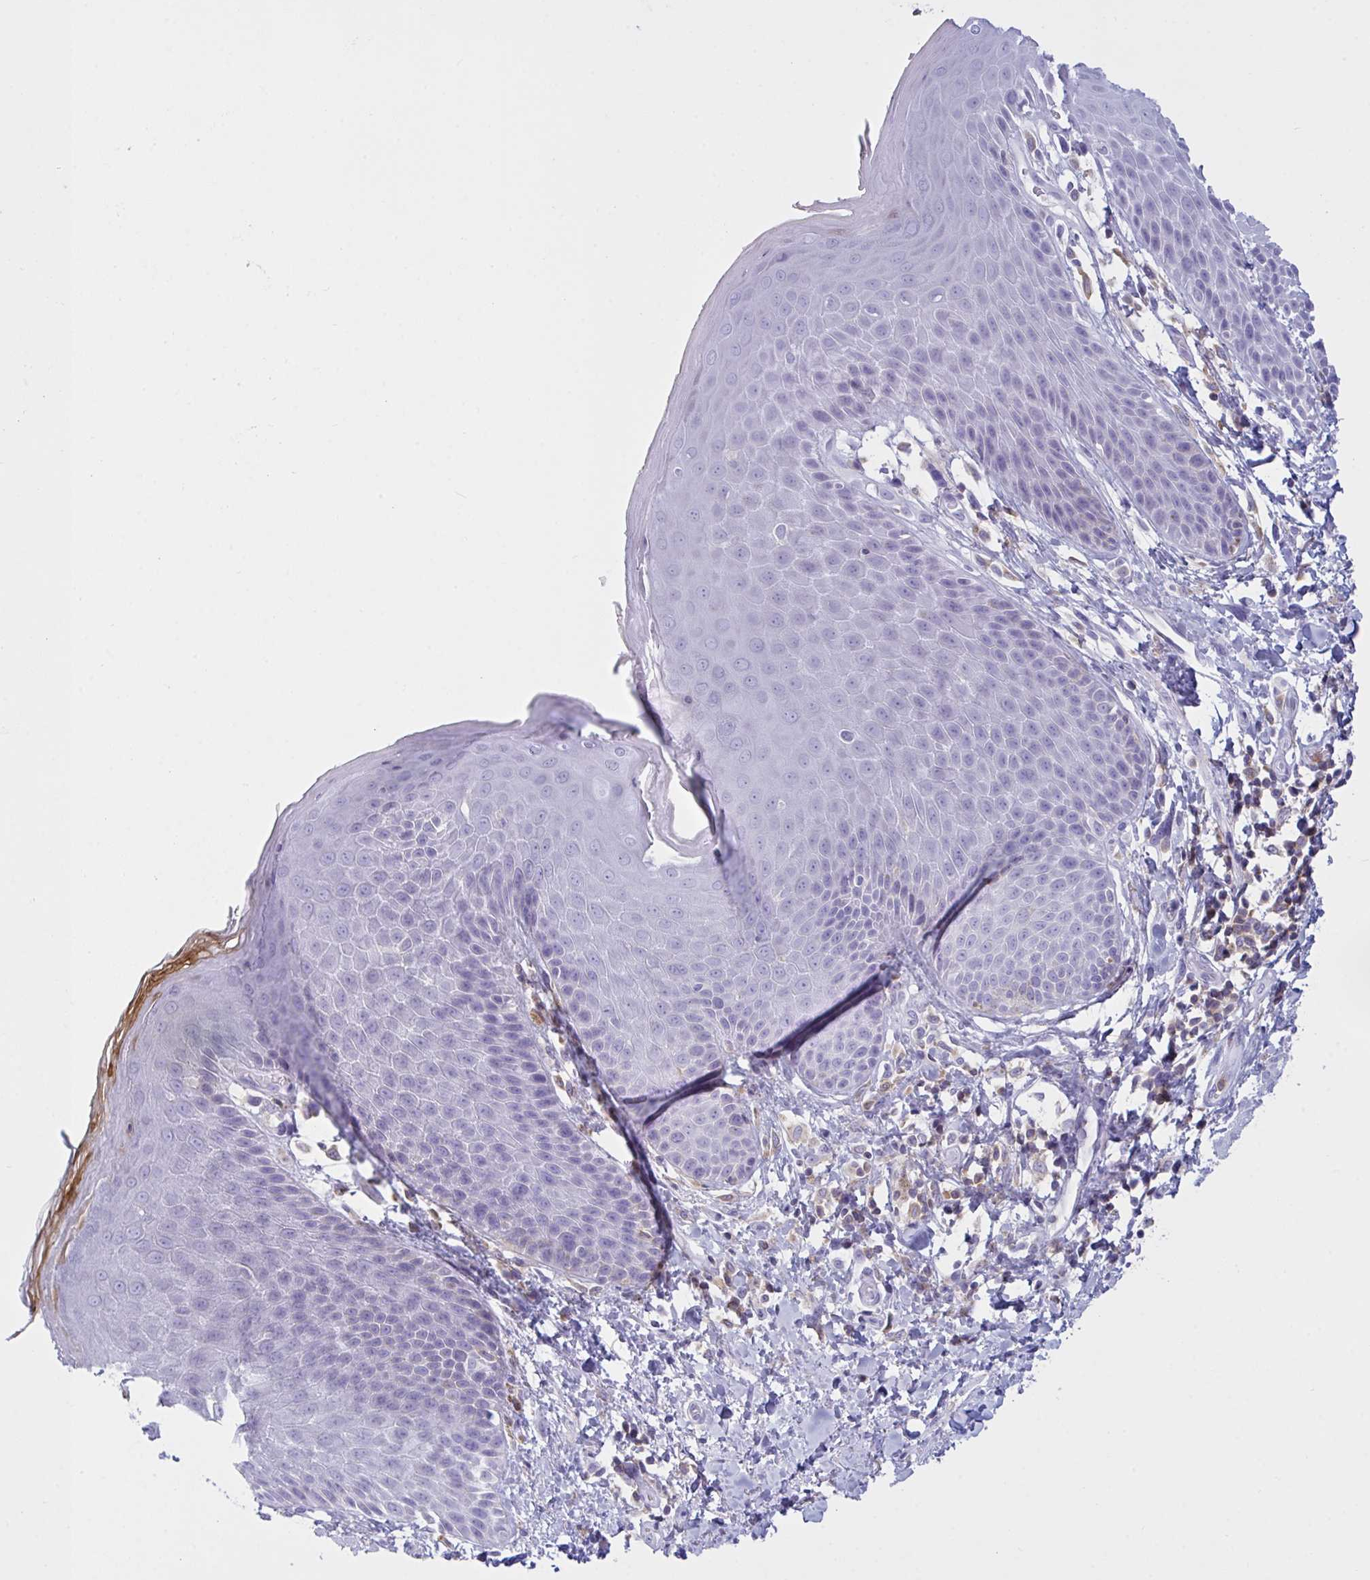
{"staining": {"intensity": "negative", "quantity": "none", "location": "none"}, "tissue": "skin", "cell_type": "Epidermal cells", "image_type": "normal", "snomed": [{"axis": "morphology", "description": "Normal tissue, NOS"}, {"axis": "topography", "description": "Anal"}, {"axis": "topography", "description": "Peripheral nerve tissue"}], "caption": "Immunohistochemistry (IHC) of unremarkable skin exhibits no expression in epidermal cells. (DAB IHC, high magnification).", "gene": "MYO1F", "patient": {"sex": "male", "age": 51}}